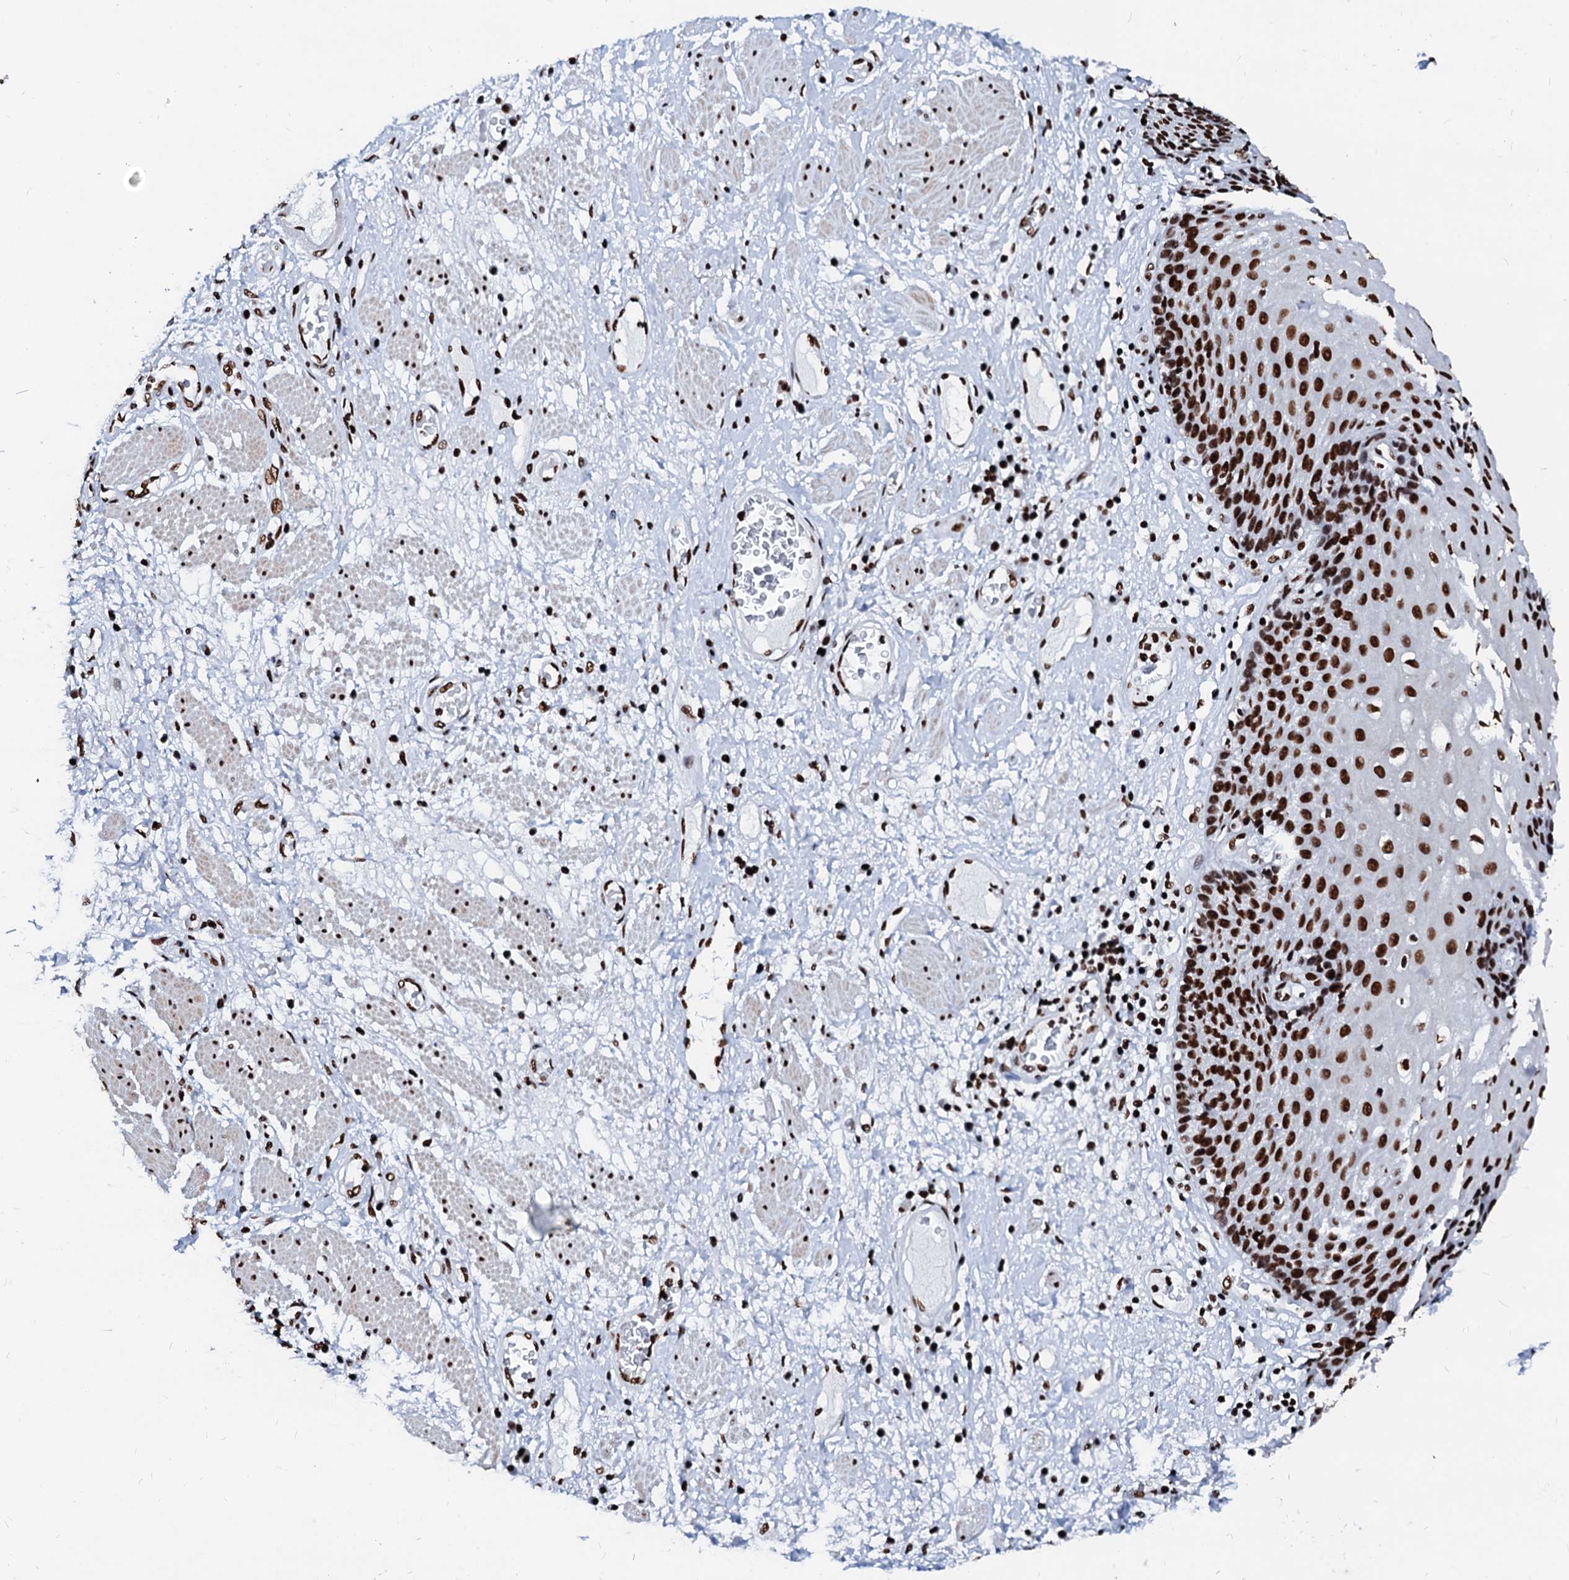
{"staining": {"intensity": "strong", "quantity": ">75%", "location": "nuclear"}, "tissue": "esophagus", "cell_type": "Squamous epithelial cells", "image_type": "normal", "snomed": [{"axis": "morphology", "description": "Normal tissue, NOS"}, {"axis": "morphology", "description": "Adenocarcinoma, NOS"}, {"axis": "topography", "description": "Esophagus"}], "caption": "Protein expression analysis of unremarkable esophagus exhibits strong nuclear positivity in about >75% of squamous epithelial cells. (Stains: DAB (3,3'-diaminobenzidine) in brown, nuclei in blue, Microscopy: brightfield microscopy at high magnification).", "gene": "RALY", "patient": {"sex": "male", "age": 62}}